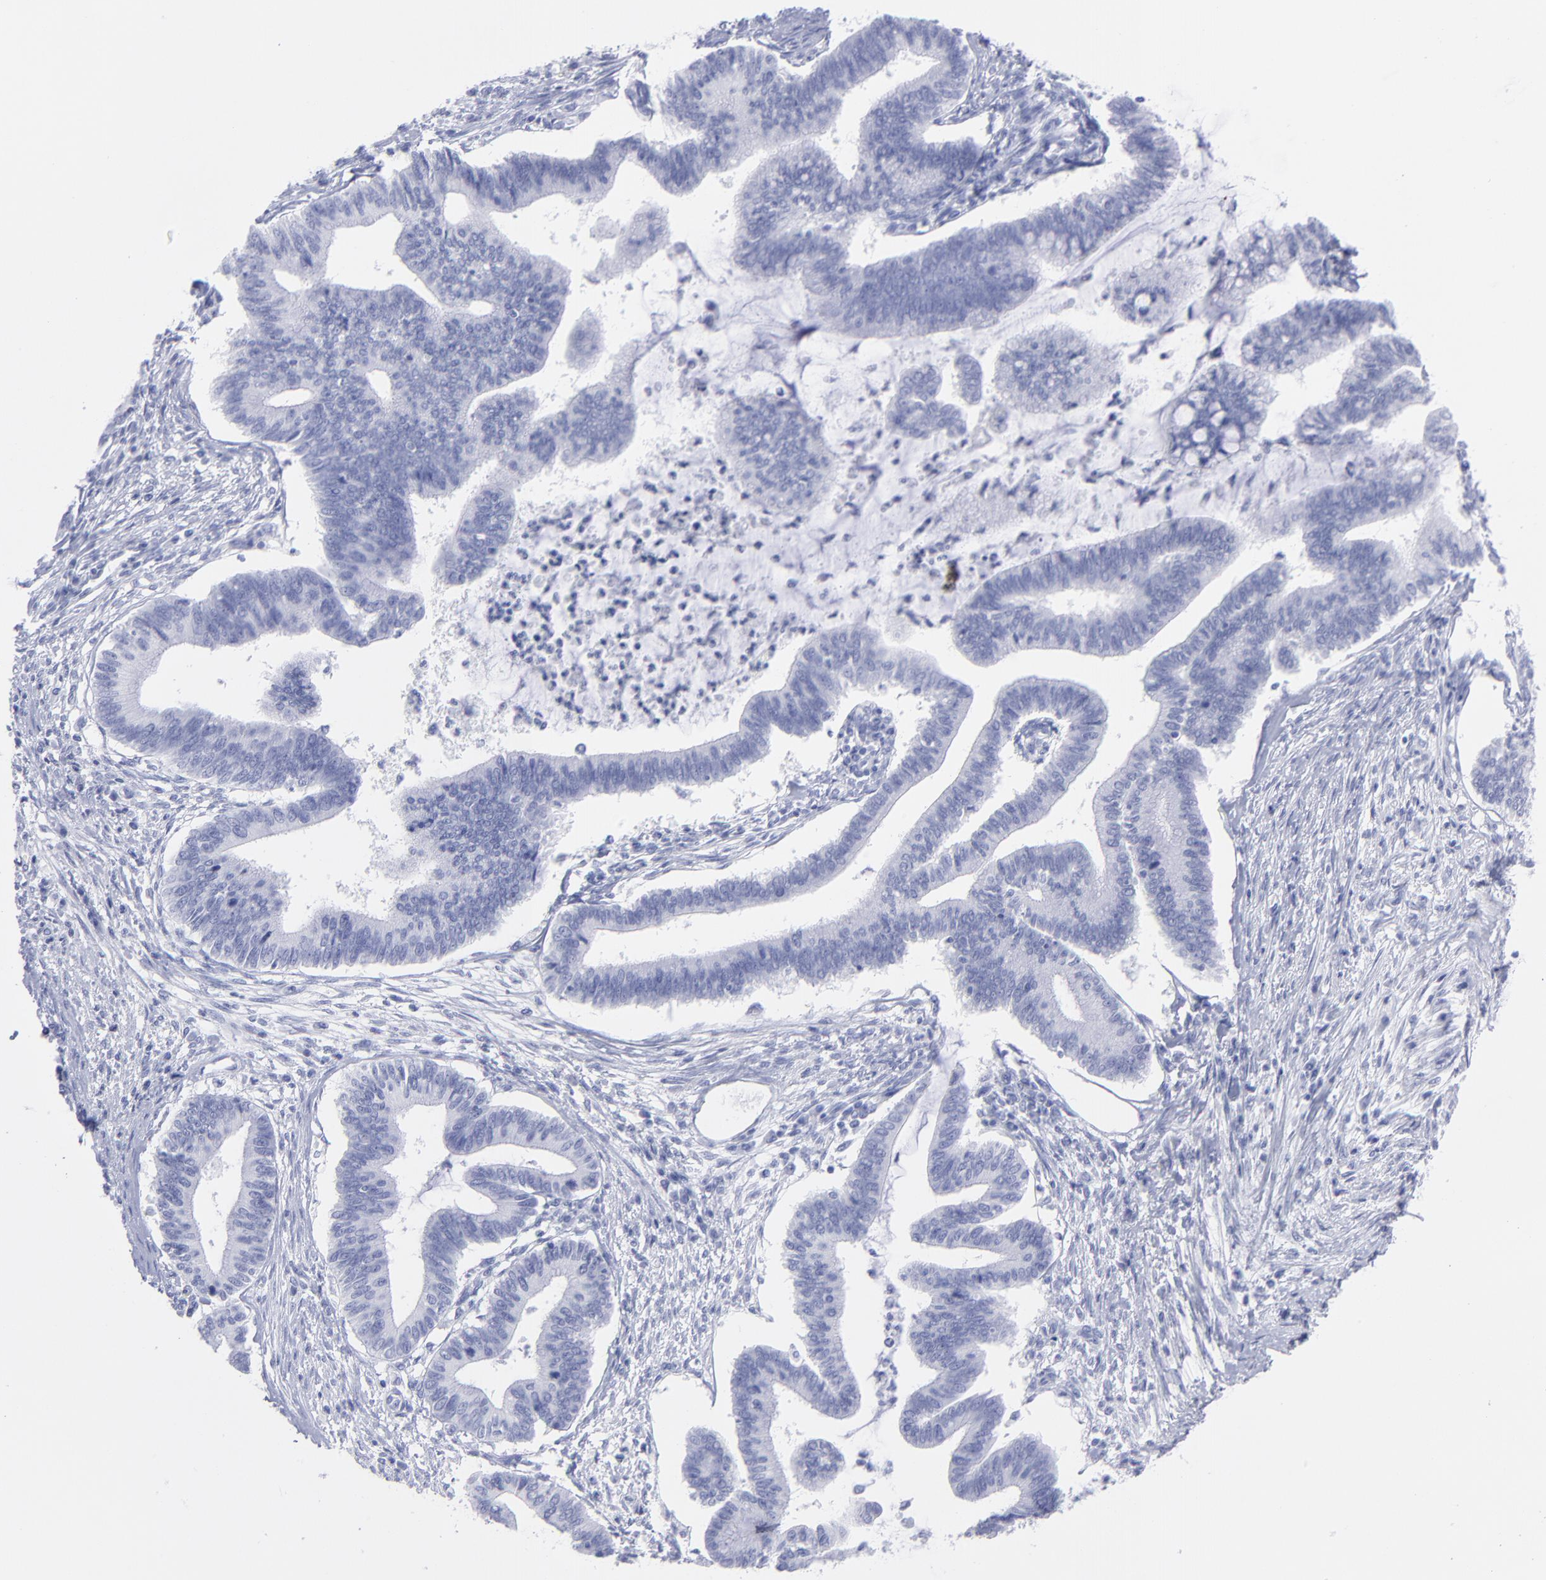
{"staining": {"intensity": "negative", "quantity": "none", "location": "none"}, "tissue": "cervical cancer", "cell_type": "Tumor cells", "image_type": "cancer", "snomed": [{"axis": "morphology", "description": "Adenocarcinoma, NOS"}, {"axis": "topography", "description": "Cervix"}], "caption": "A histopathology image of human cervical cancer is negative for staining in tumor cells. (Stains: DAB (3,3'-diaminobenzidine) immunohistochemistry (IHC) with hematoxylin counter stain, Microscopy: brightfield microscopy at high magnification).", "gene": "F13B", "patient": {"sex": "female", "age": 36}}